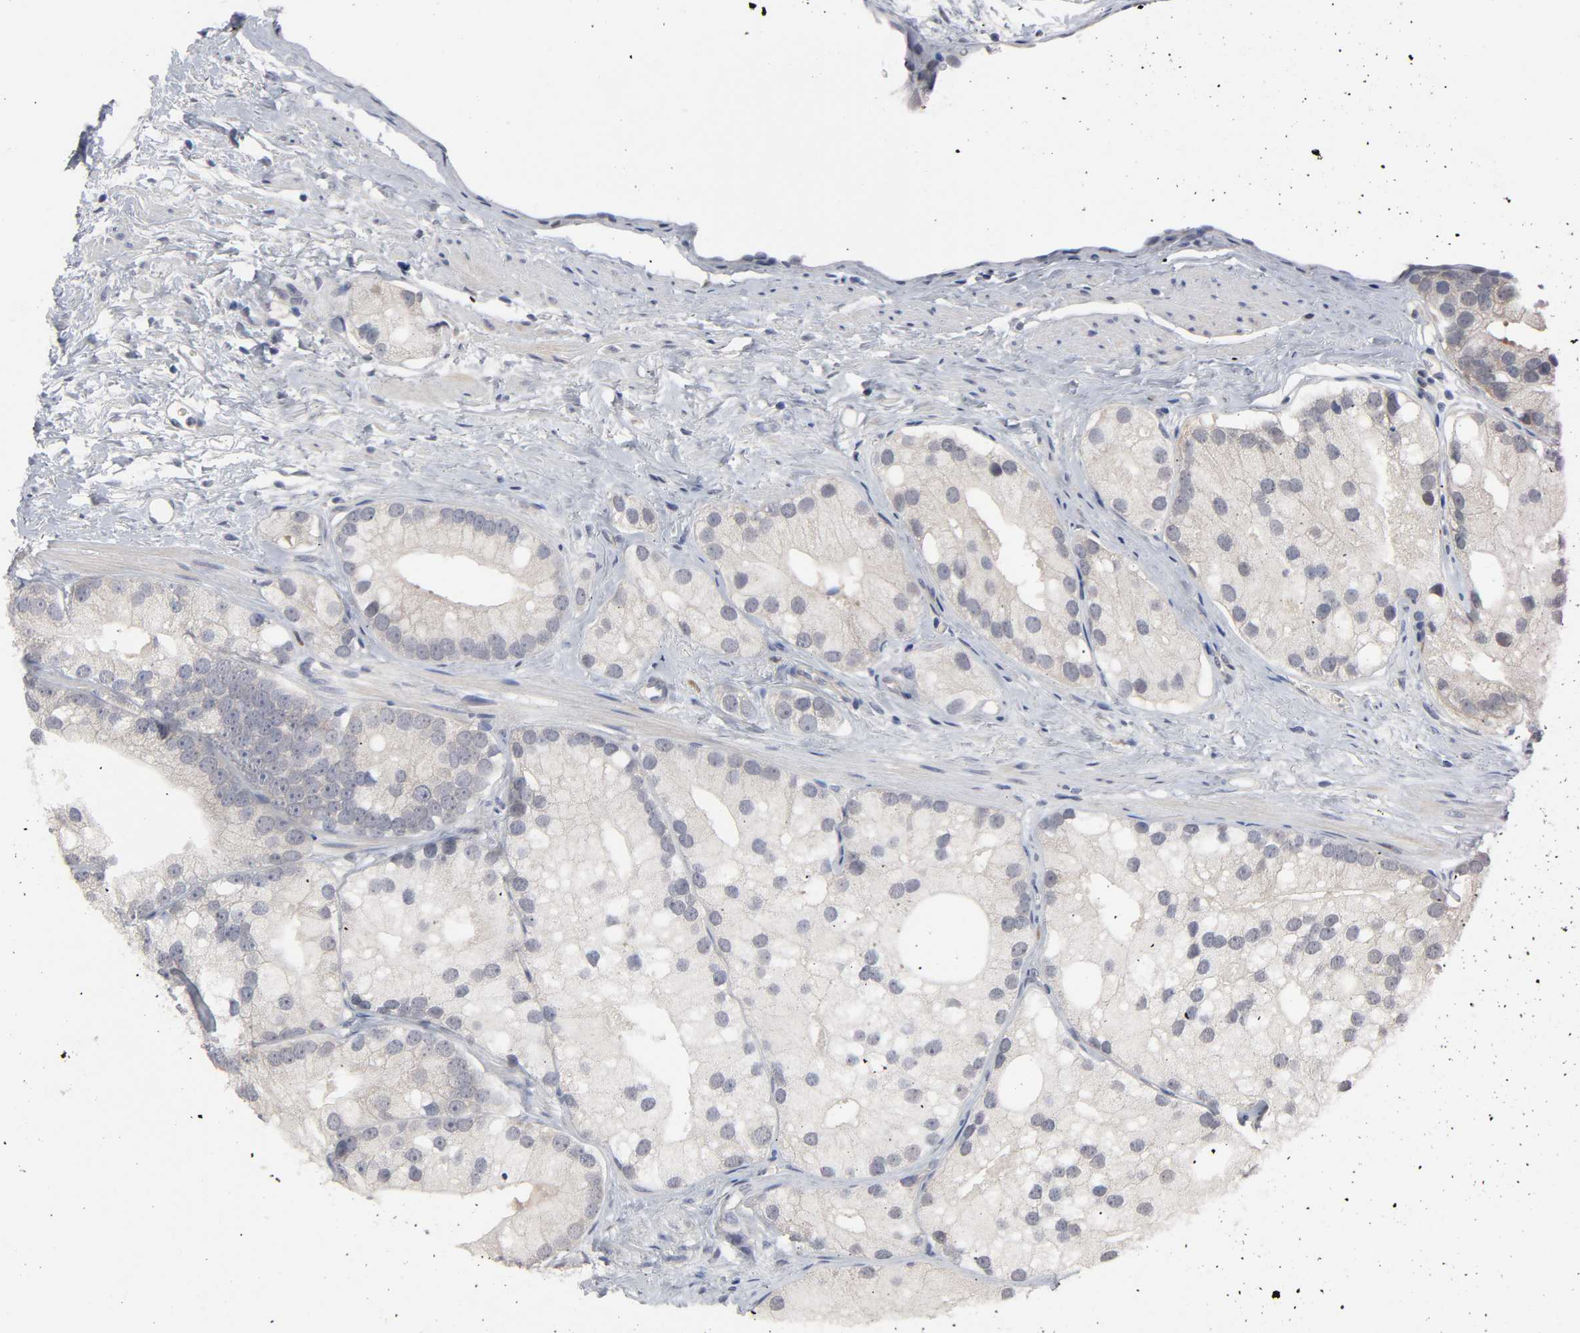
{"staining": {"intensity": "weak", "quantity": "<25%", "location": "cytoplasmic/membranous"}, "tissue": "prostate cancer", "cell_type": "Tumor cells", "image_type": "cancer", "snomed": [{"axis": "morphology", "description": "Adenocarcinoma, Low grade"}, {"axis": "topography", "description": "Prostate"}], "caption": "The histopathology image demonstrates no staining of tumor cells in low-grade adenocarcinoma (prostate). (Stains: DAB immunohistochemistry with hematoxylin counter stain, Microscopy: brightfield microscopy at high magnification).", "gene": "HNF4A", "patient": {"sex": "male", "age": 69}}